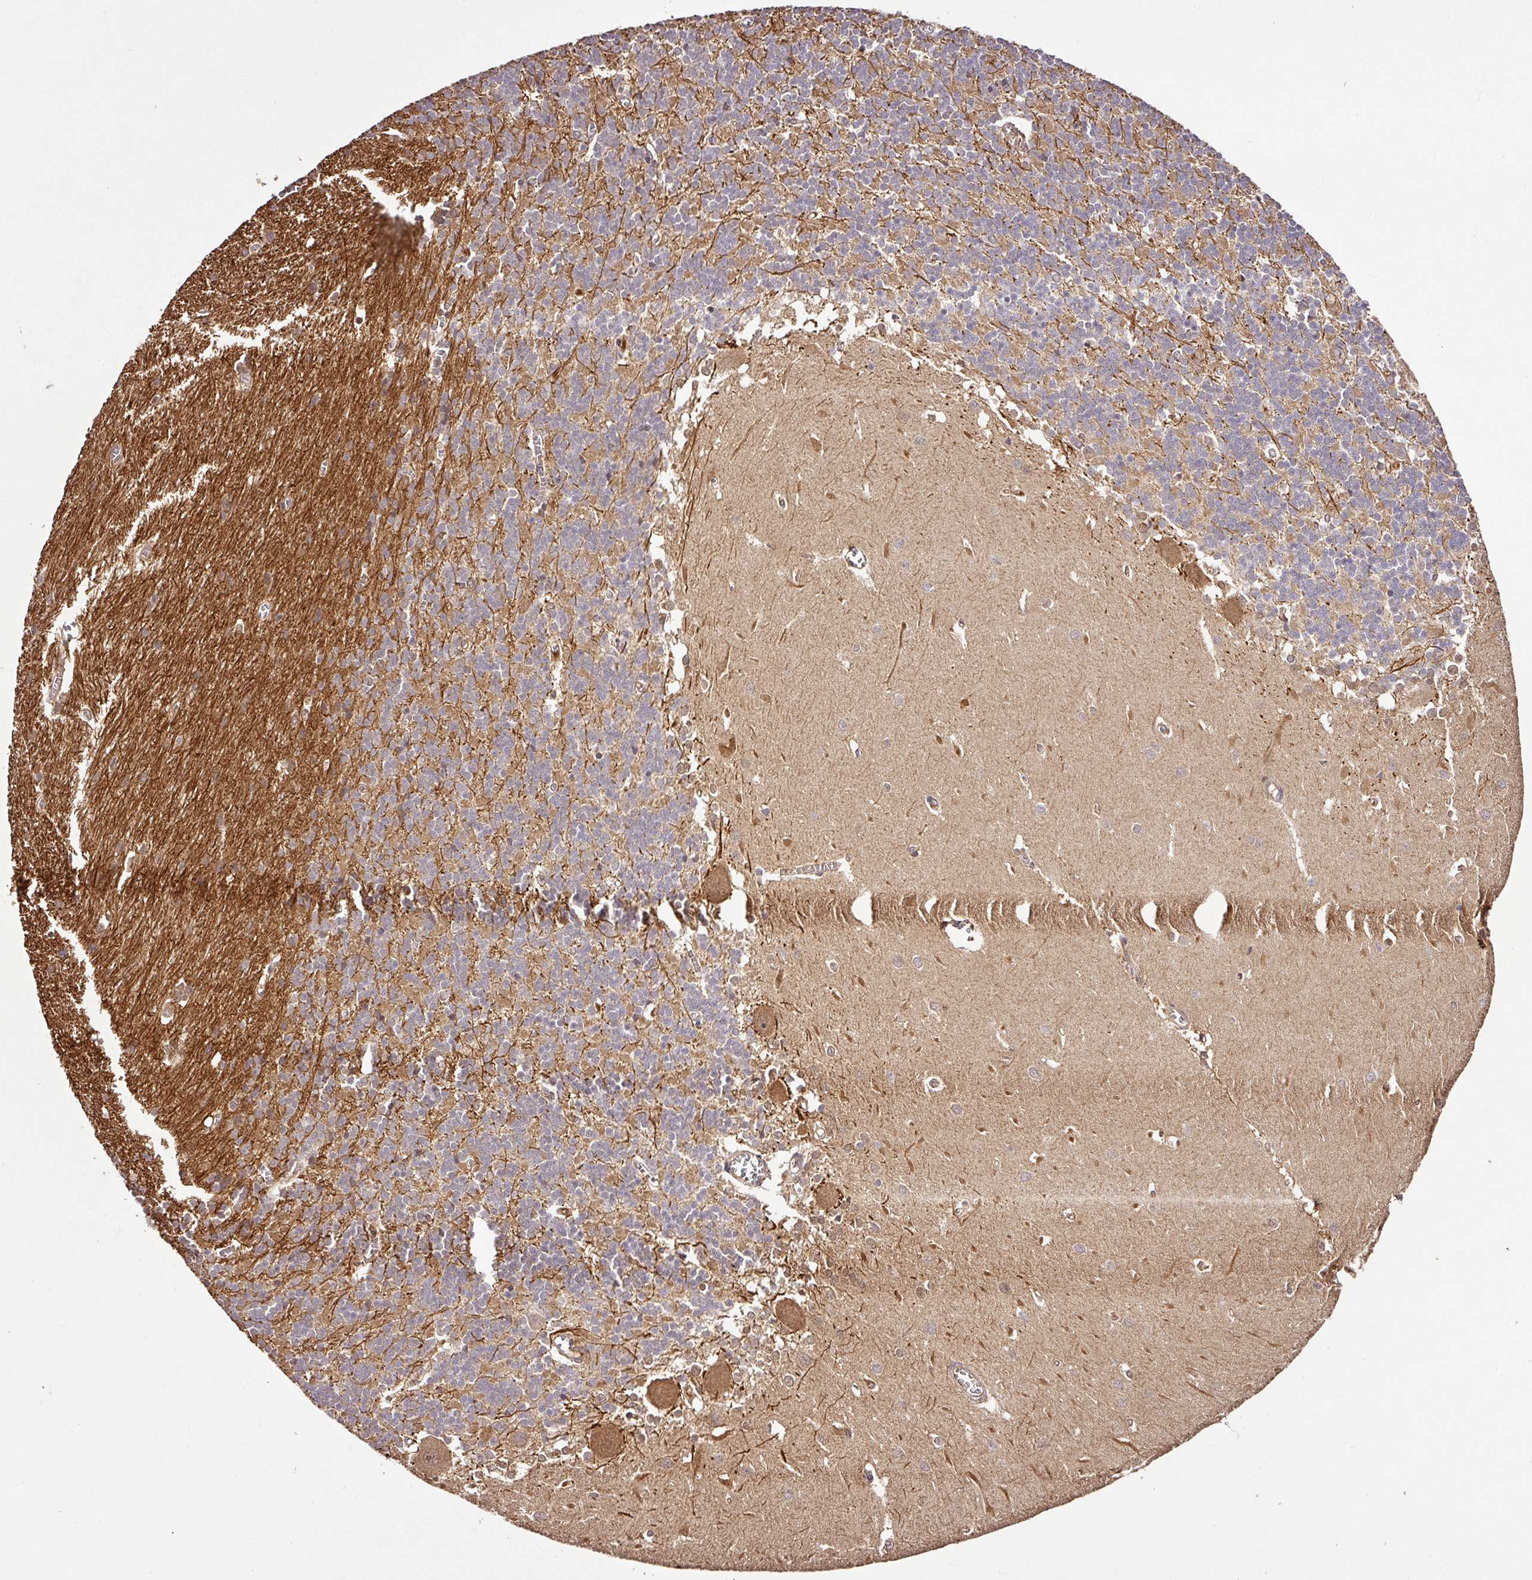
{"staining": {"intensity": "negative", "quantity": "none", "location": "none"}, "tissue": "cerebellum", "cell_type": "Cells in granular layer", "image_type": "normal", "snomed": [{"axis": "morphology", "description": "Normal tissue, NOS"}, {"axis": "topography", "description": "Cerebellum"}], "caption": "Immunohistochemistry micrograph of normal human cerebellum stained for a protein (brown), which displays no positivity in cells in granular layer. Brightfield microscopy of IHC stained with DAB (brown) and hematoxylin (blue), captured at high magnification.", "gene": "FAIM", "patient": {"sex": "male", "age": 37}}